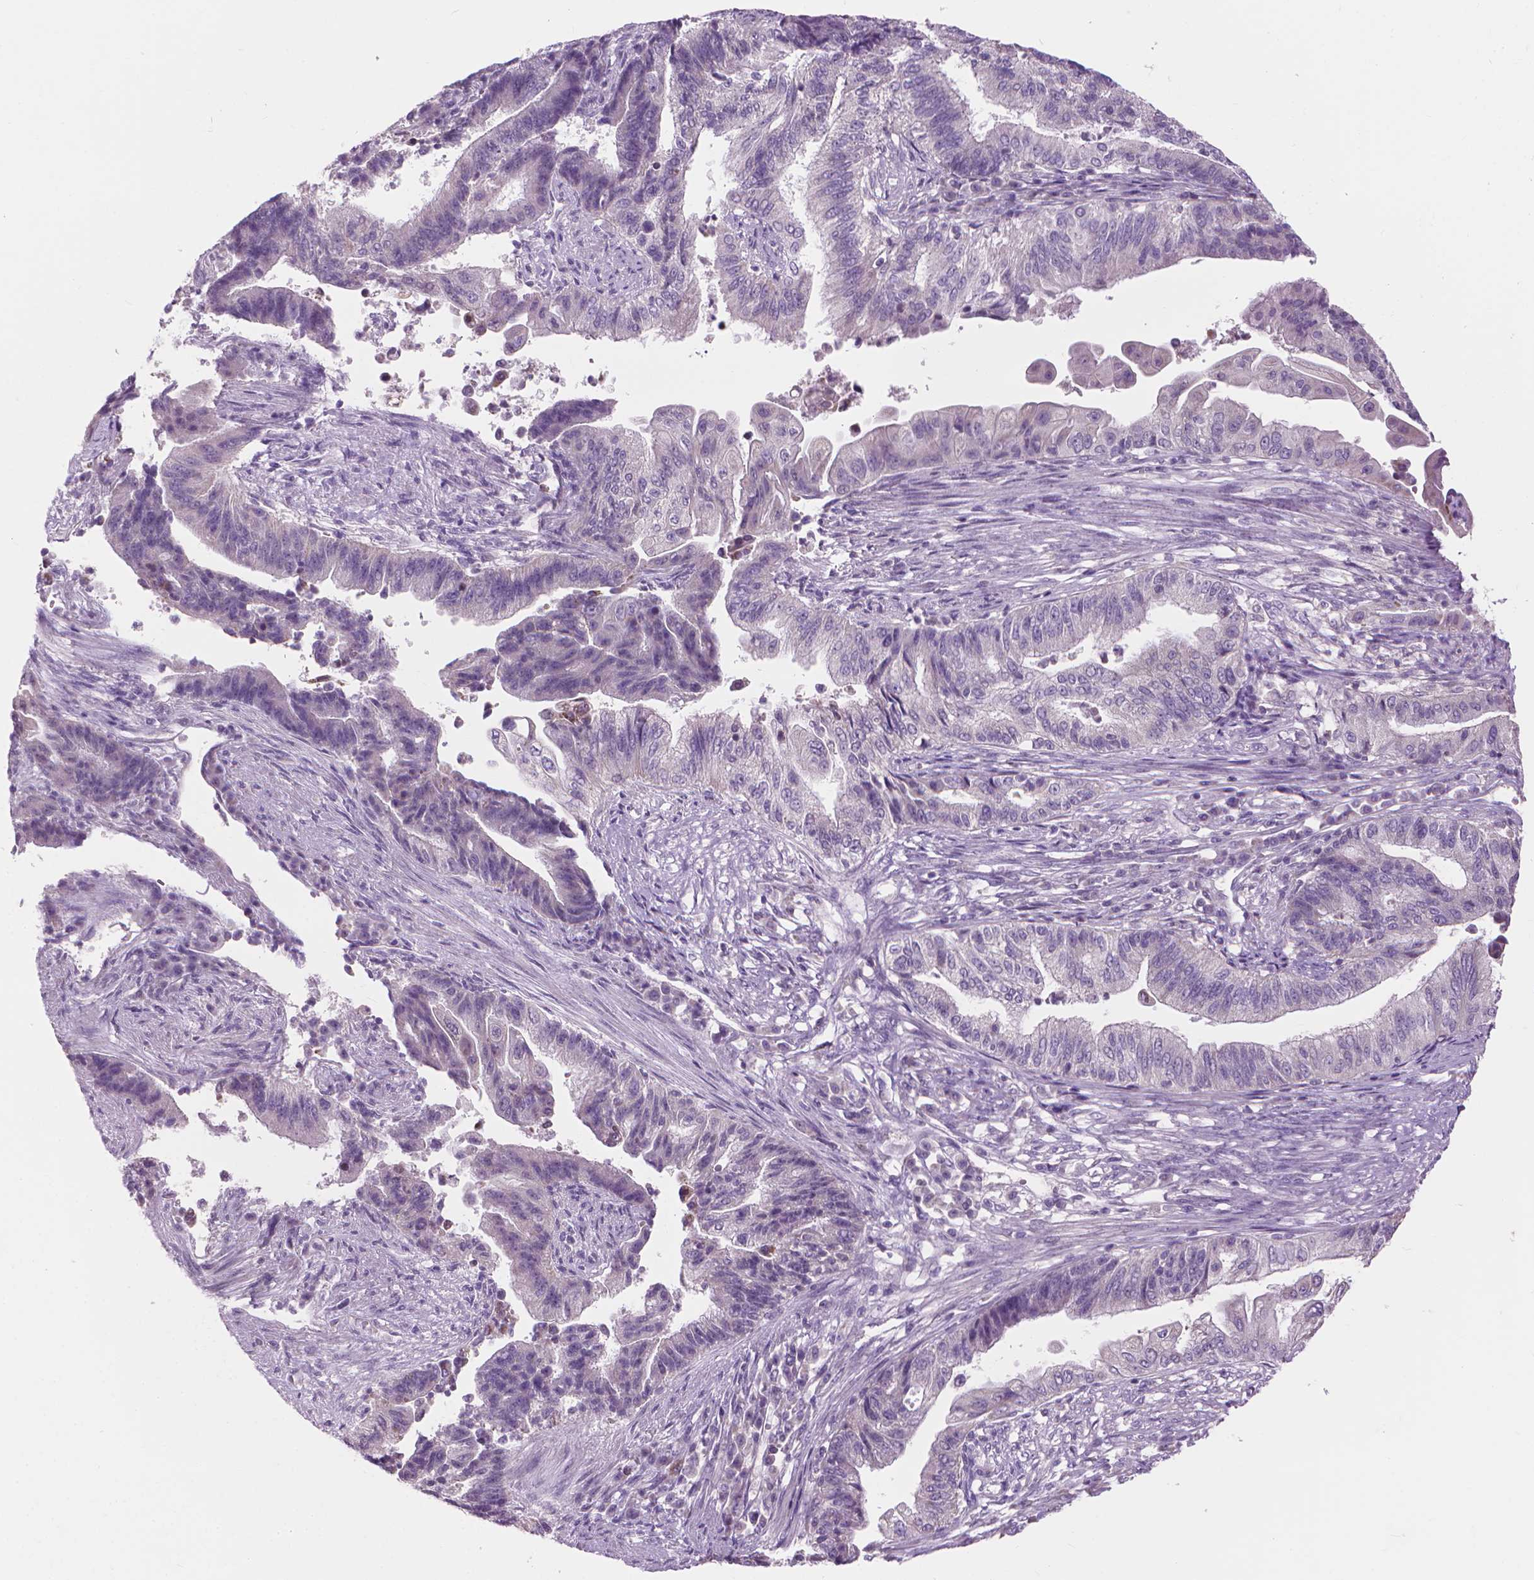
{"staining": {"intensity": "negative", "quantity": "none", "location": "none"}, "tissue": "endometrial cancer", "cell_type": "Tumor cells", "image_type": "cancer", "snomed": [{"axis": "morphology", "description": "Adenocarcinoma, NOS"}, {"axis": "topography", "description": "Uterus"}, {"axis": "topography", "description": "Endometrium"}], "caption": "DAB immunohistochemical staining of human endometrial adenocarcinoma reveals no significant expression in tumor cells.", "gene": "CFAP126", "patient": {"sex": "female", "age": 54}}